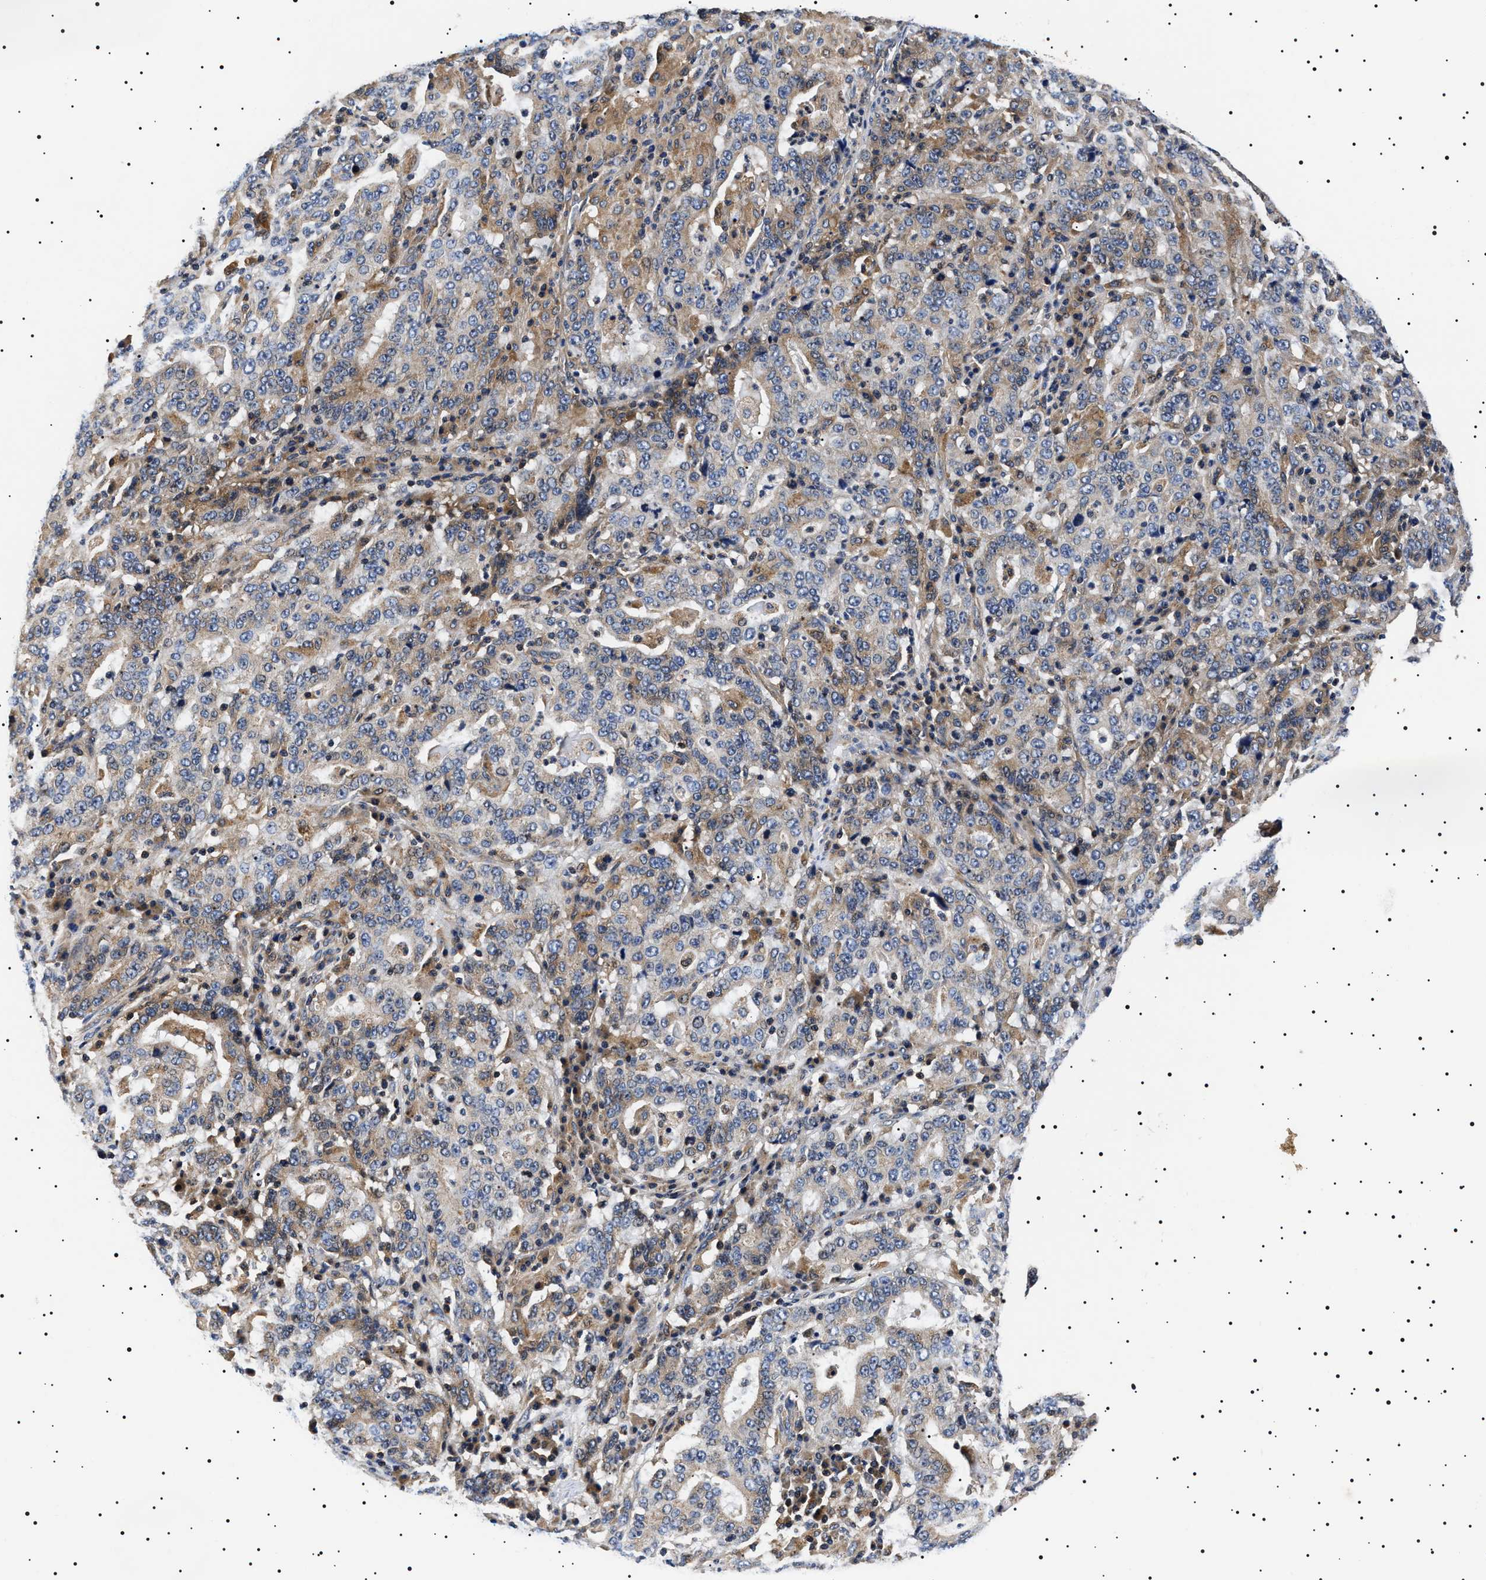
{"staining": {"intensity": "negative", "quantity": "none", "location": "none"}, "tissue": "stomach cancer", "cell_type": "Tumor cells", "image_type": "cancer", "snomed": [{"axis": "morphology", "description": "Normal tissue, NOS"}, {"axis": "morphology", "description": "Adenocarcinoma, NOS"}, {"axis": "topography", "description": "Stomach, upper"}, {"axis": "topography", "description": "Stomach"}], "caption": "Immunohistochemistry photomicrograph of stomach cancer stained for a protein (brown), which demonstrates no staining in tumor cells.", "gene": "SLC4A7", "patient": {"sex": "male", "age": 59}}